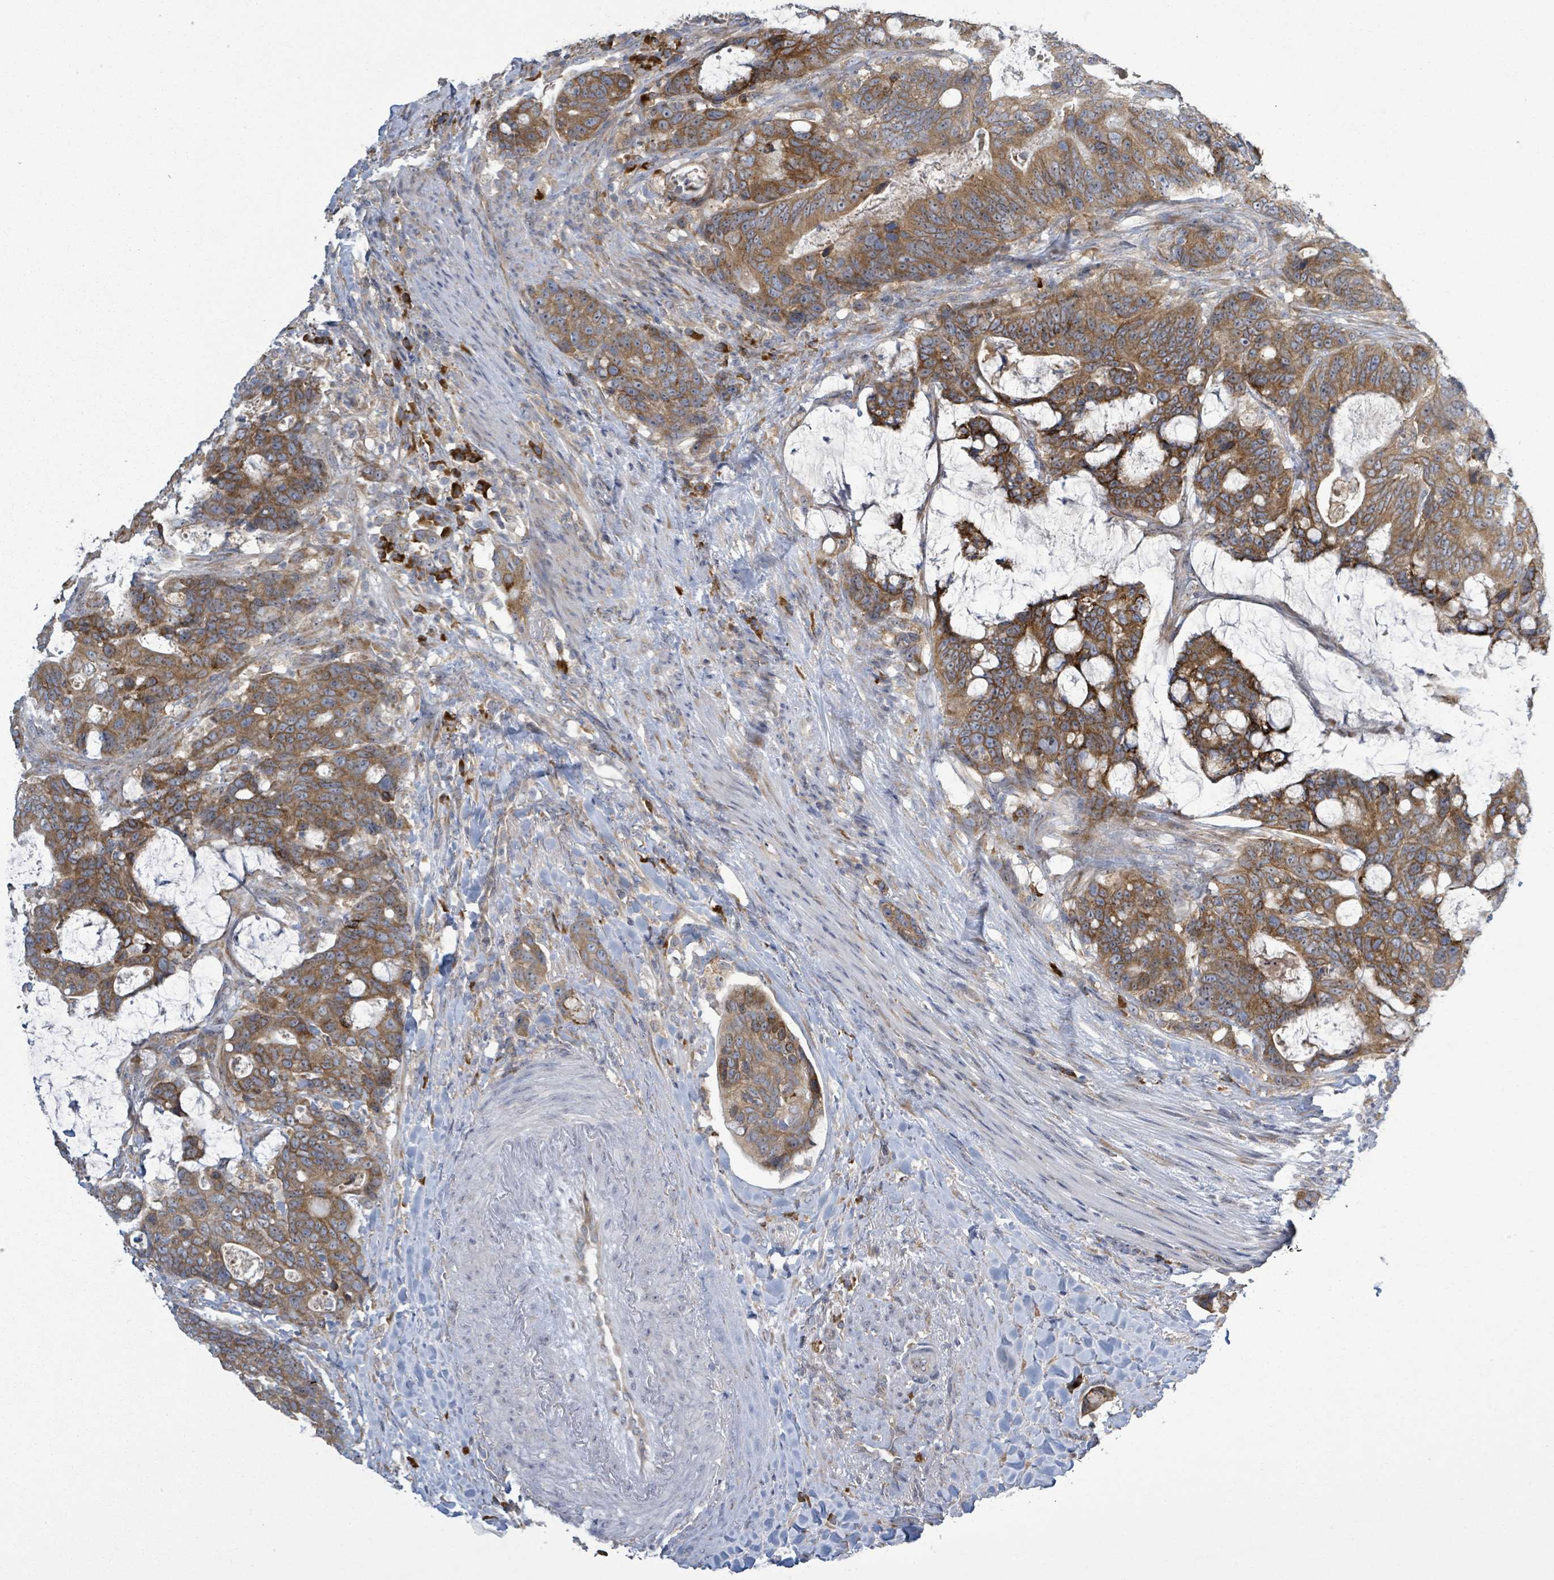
{"staining": {"intensity": "moderate", "quantity": ">75%", "location": "cytoplasmic/membranous"}, "tissue": "colorectal cancer", "cell_type": "Tumor cells", "image_type": "cancer", "snomed": [{"axis": "morphology", "description": "Adenocarcinoma, NOS"}, {"axis": "topography", "description": "Colon"}], "caption": "A medium amount of moderate cytoplasmic/membranous staining is present in approximately >75% of tumor cells in colorectal cancer tissue. Nuclei are stained in blue.", "gene": "ATP13A1", "patient": {"sex": "female", "age": 82}}